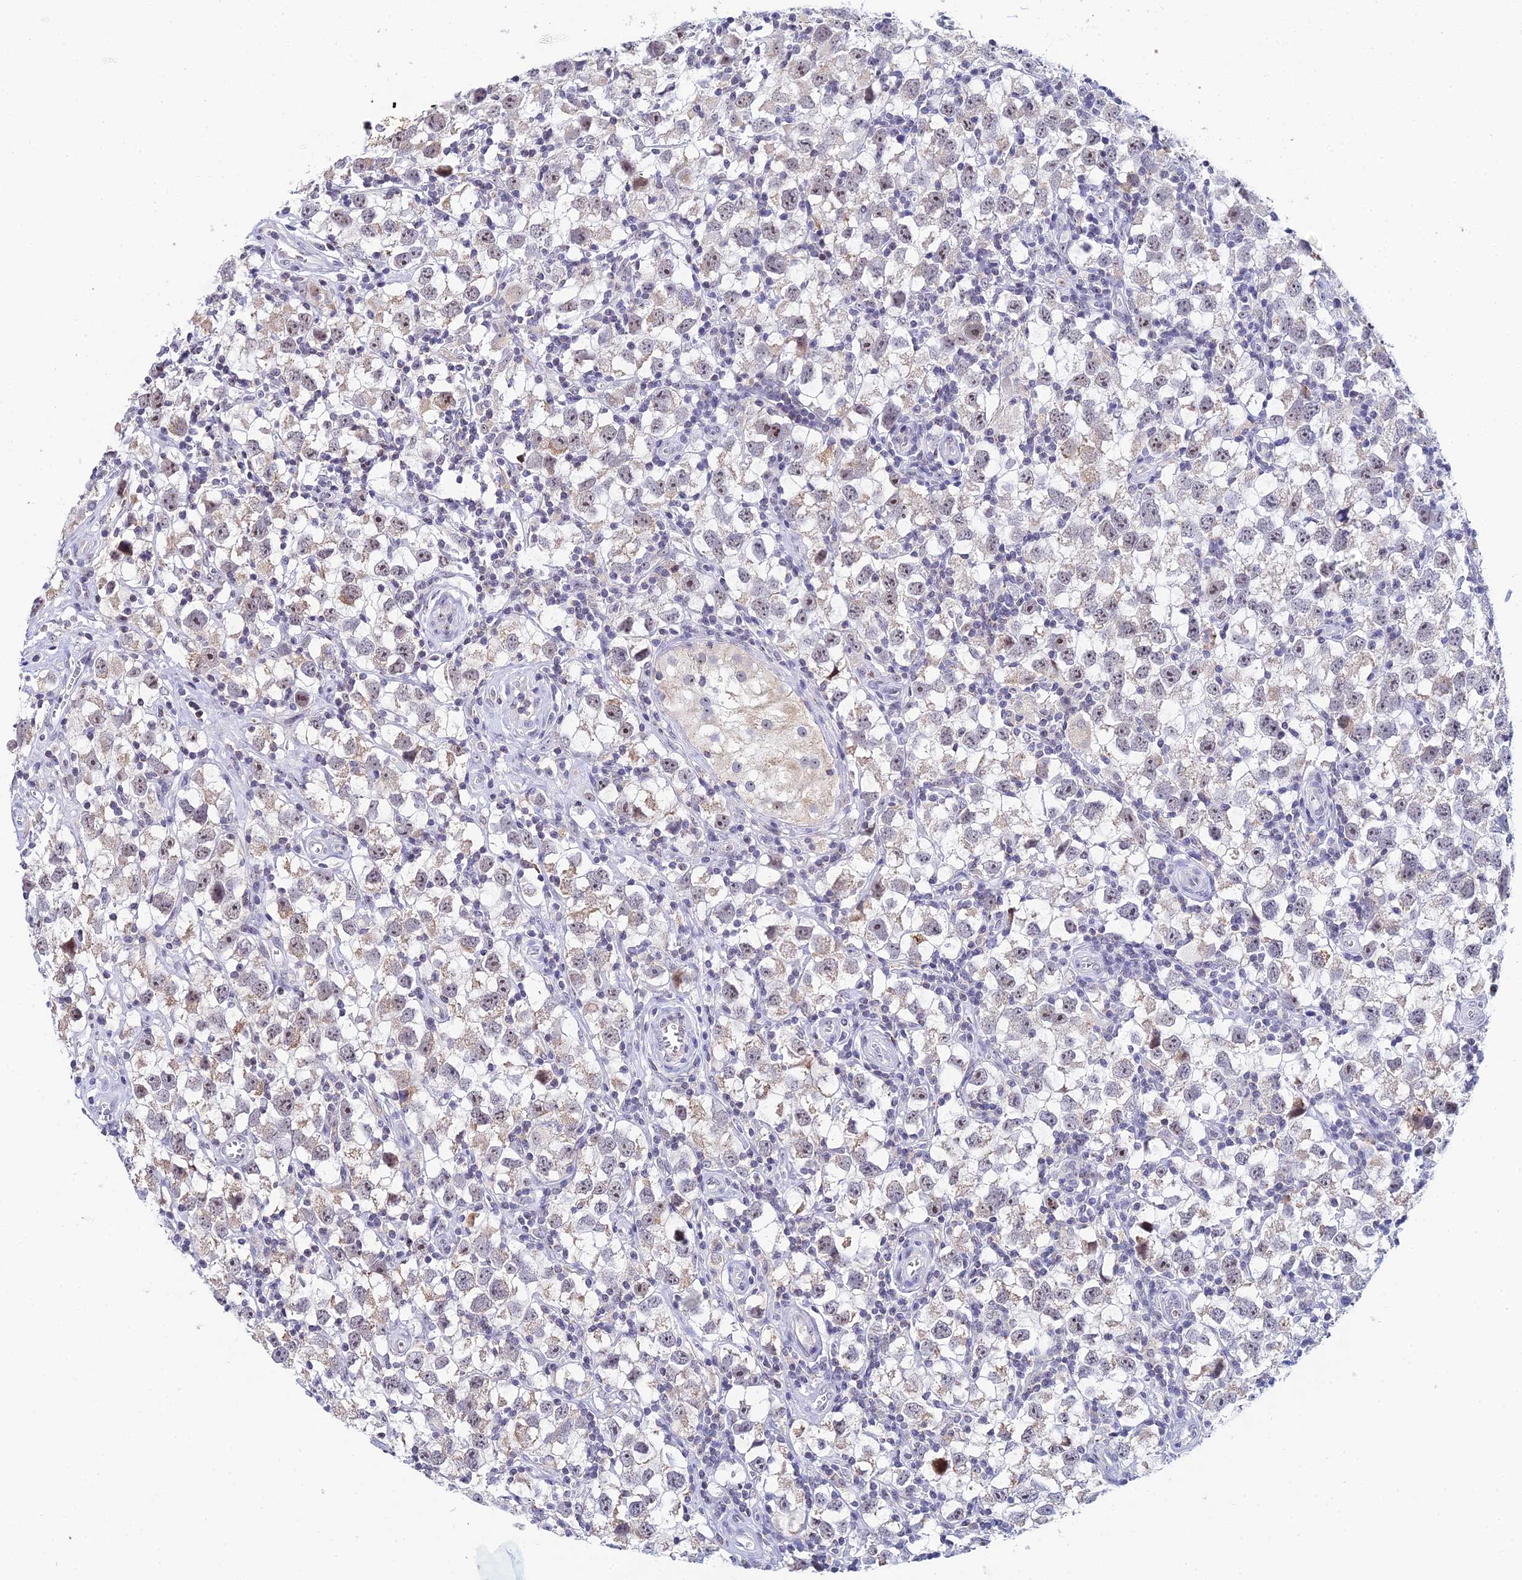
{"staining": {"intensity": "weak", "quantity": "25%-75%", "location": "cytoplasmic/membranous,nuclear"}, "tissue": "testis cancer", "cell_type": "Tumor cells", "image_type": "cancer", "snomed": [{"axis": "morphology", "description": "Seminoma, NOS"}, {"axis": "morphology", "description": "Carcinoma, Embryonal, NOS"}, {"axis": "topography", "description": "Testis"}], "caption": "Immunohistochemistry (IHC) of testis embryonal carcinoma exhibits low levels of weak cytoplasmic/membranous and nuclear expression in about 25%-75% of tumor cells.", "gene": "PLPP4", "patient": {"sex": "male", "age": 29}}